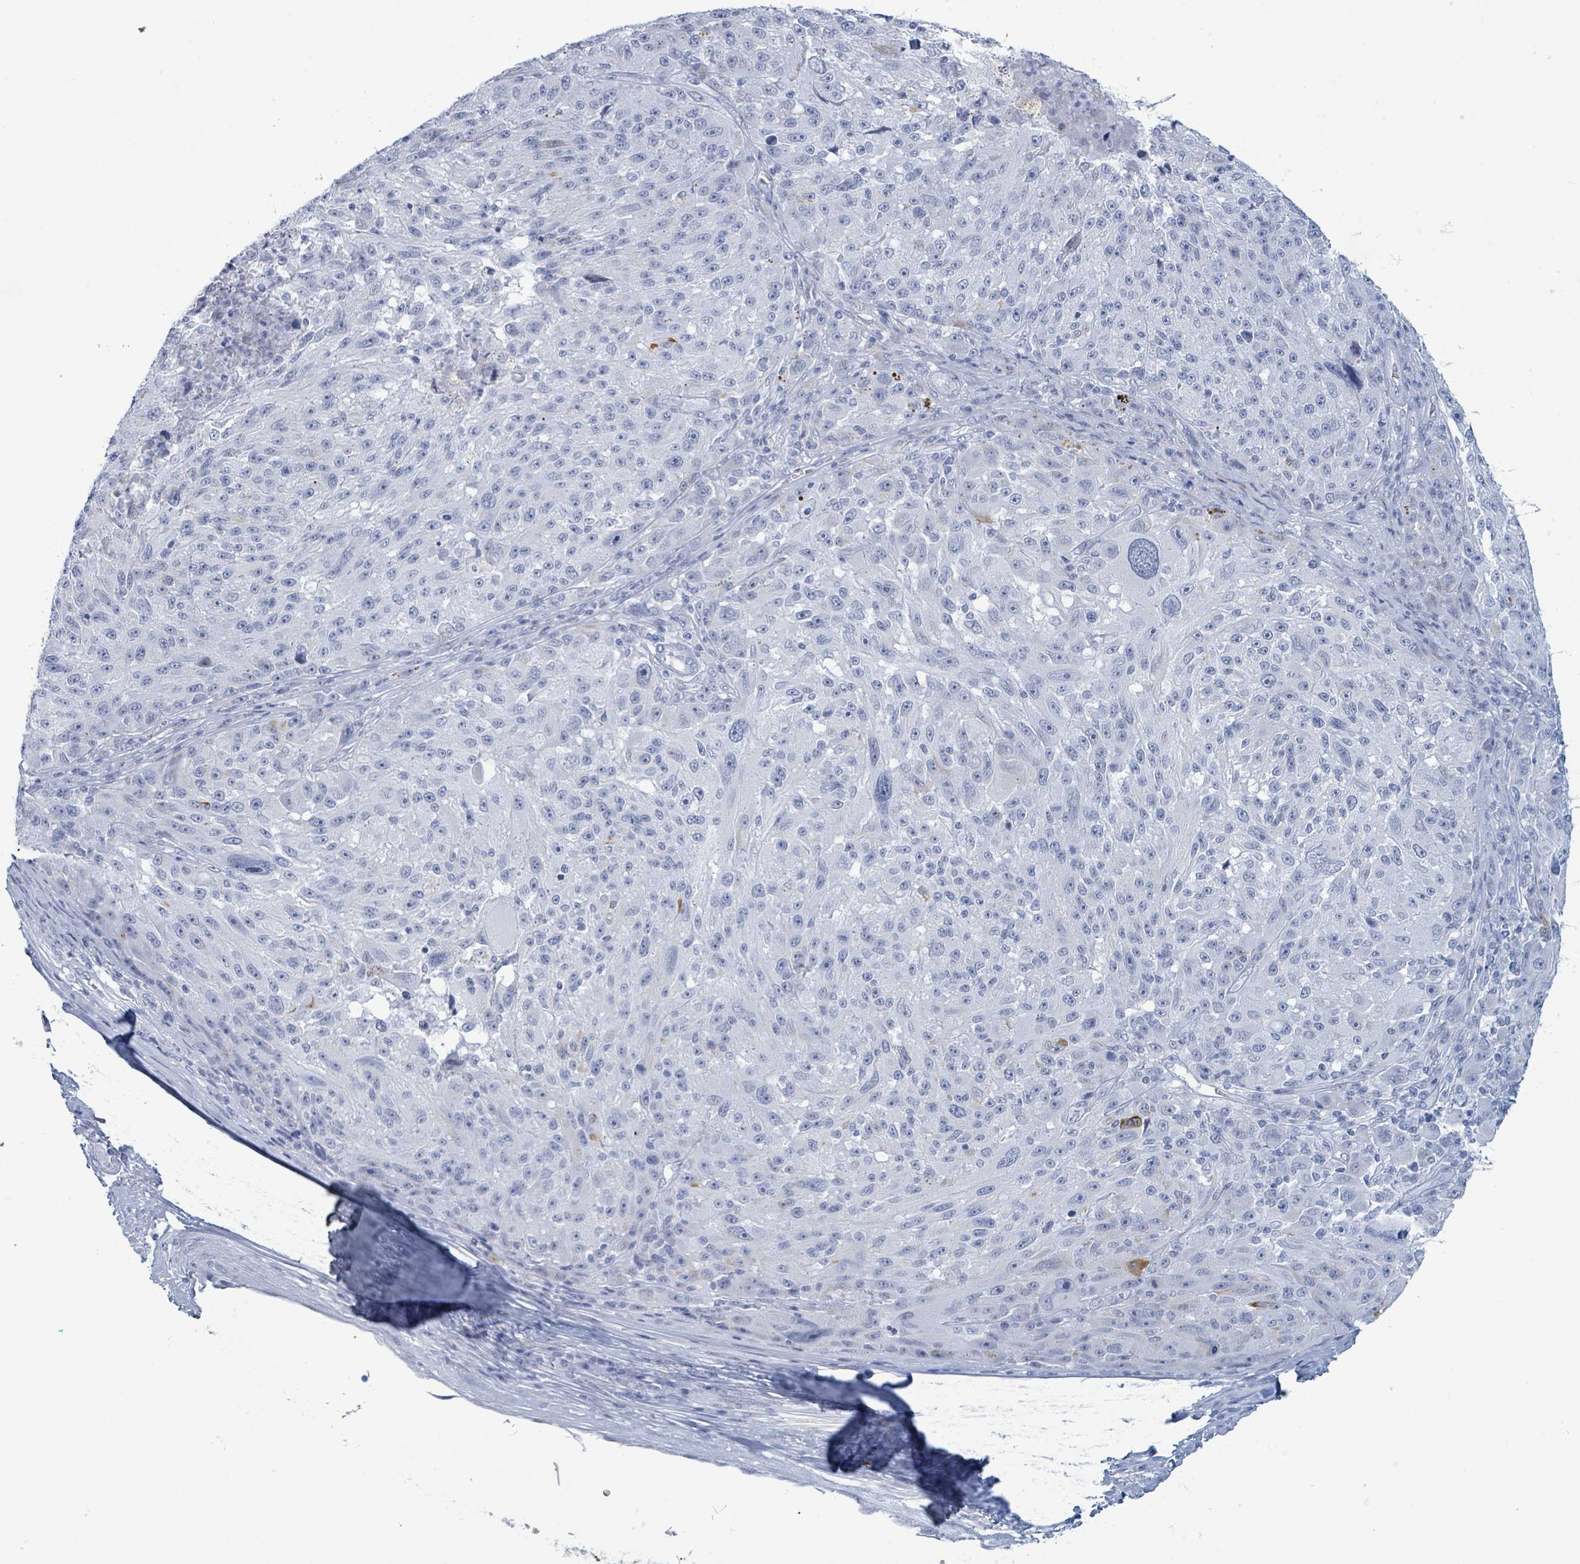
{"staining": {"intensity": "negative", "quantity": "none", "location": "none"}, "tissue": "melanoma", "cell_type": "Tumor cells", "image_type": "cancer", "snomed": [{"axis": "morphology", "description": "Malignant melanoma, NOS"}, {"axis": "topography", "description": "Skin"}], "caption": "Immunohistochemical staining of human malignant melanoma exhibits no significant staining in tumor cells.", "gene": "KRT8", "patient": {"sex": "male", "age": 53}}